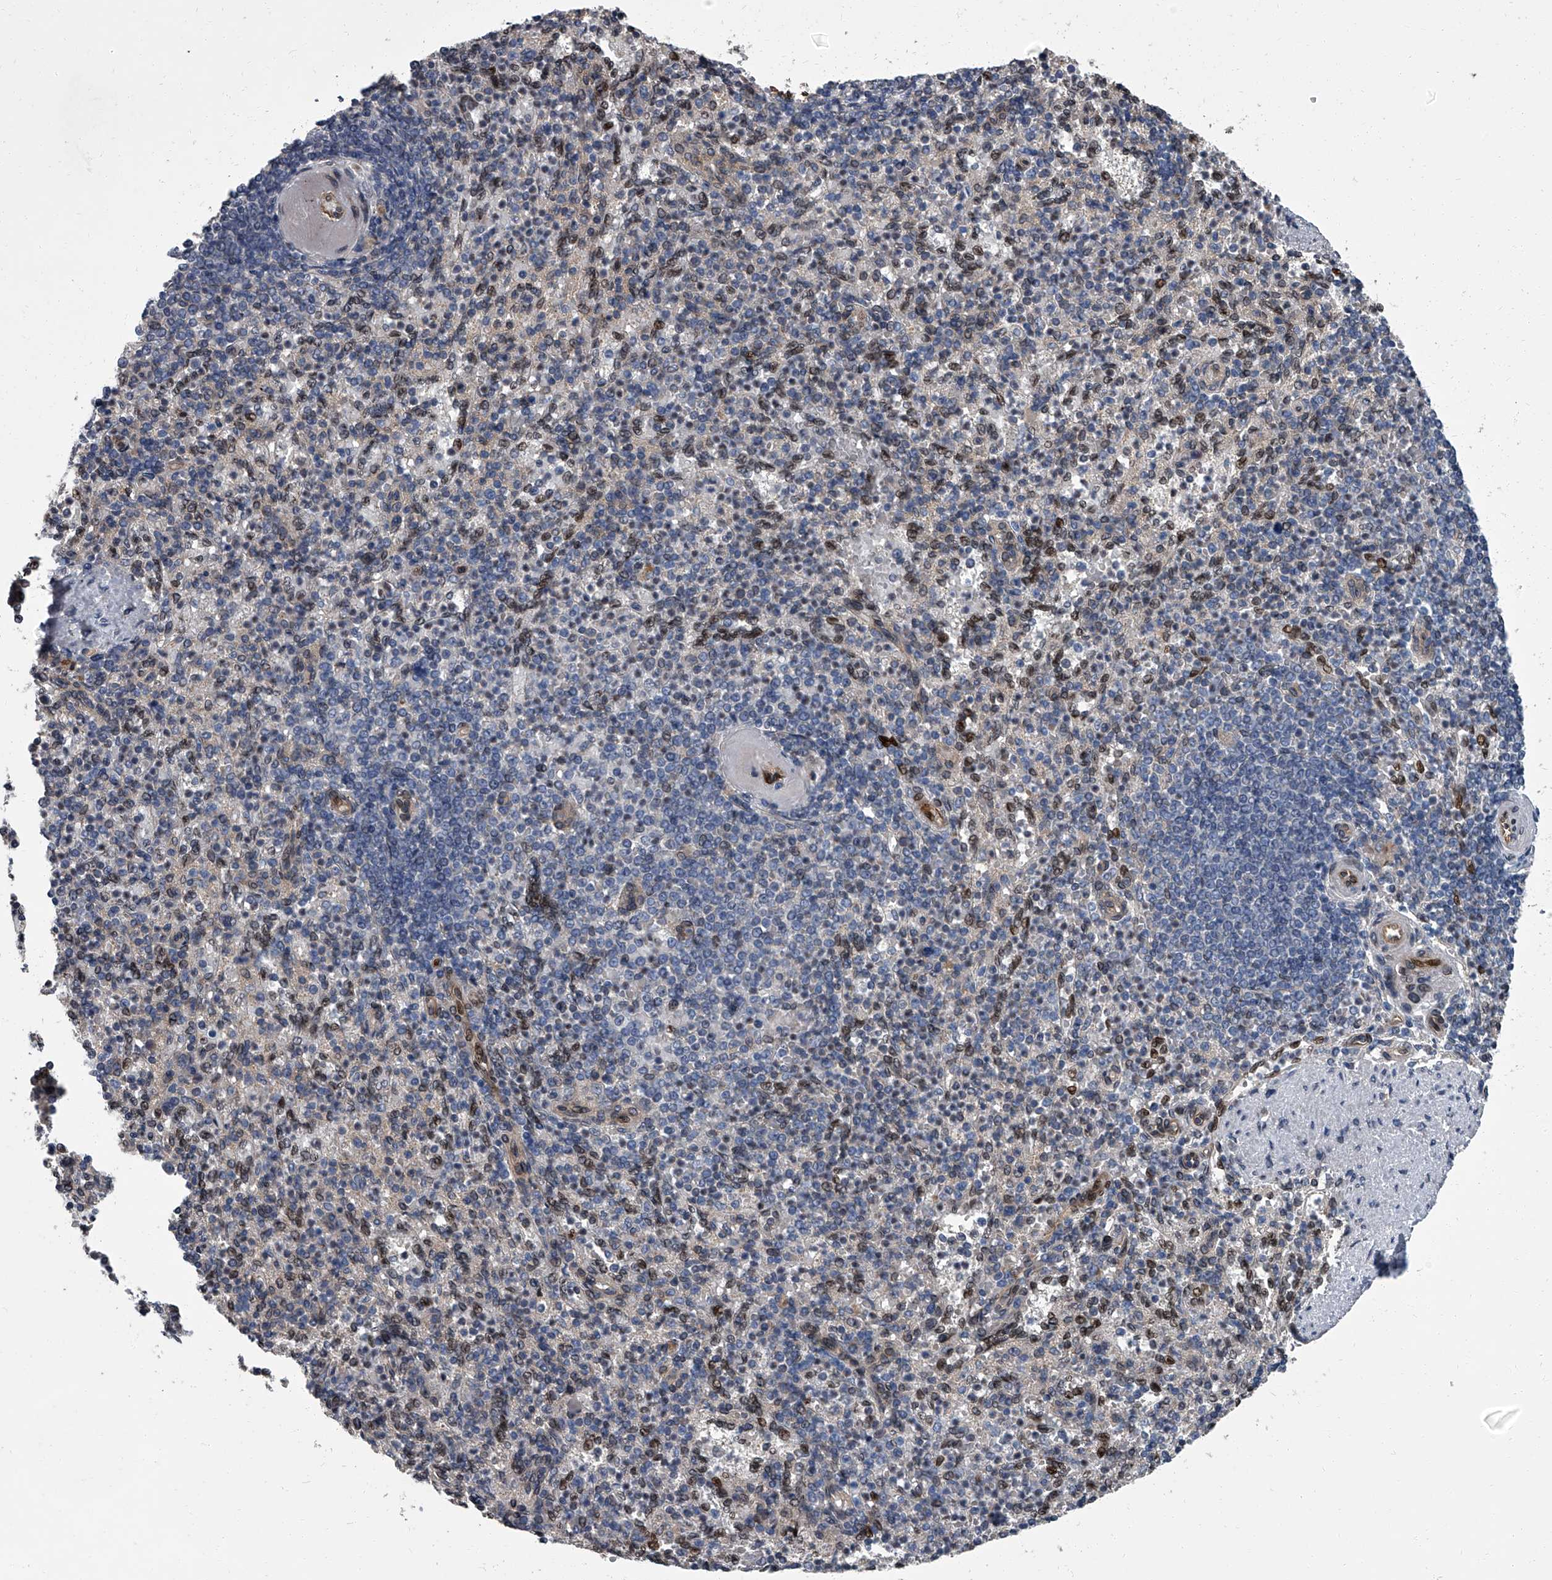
{"staining": {"intensity": "moderate", "quantity": "<25%", "location": "cytoplasmic/membranous,nuclear"}, "tissue": "spleen", "cell_type": "Cells in red pulp", "image_type": "normal", "snomed": [{"axis": "morphology", "description": "Normal tissue, NOS"}, {"axis": "topography", "description": "Spleen"}], "caption": "IHC of unremarkable human spleen displays low levels of moderate cytoplasmic/membranous,nuclear expression in approximately <25% of cells in red pulp.", "gene": "LRRC8C", "patient": {"sex": "female", "age": 74}}